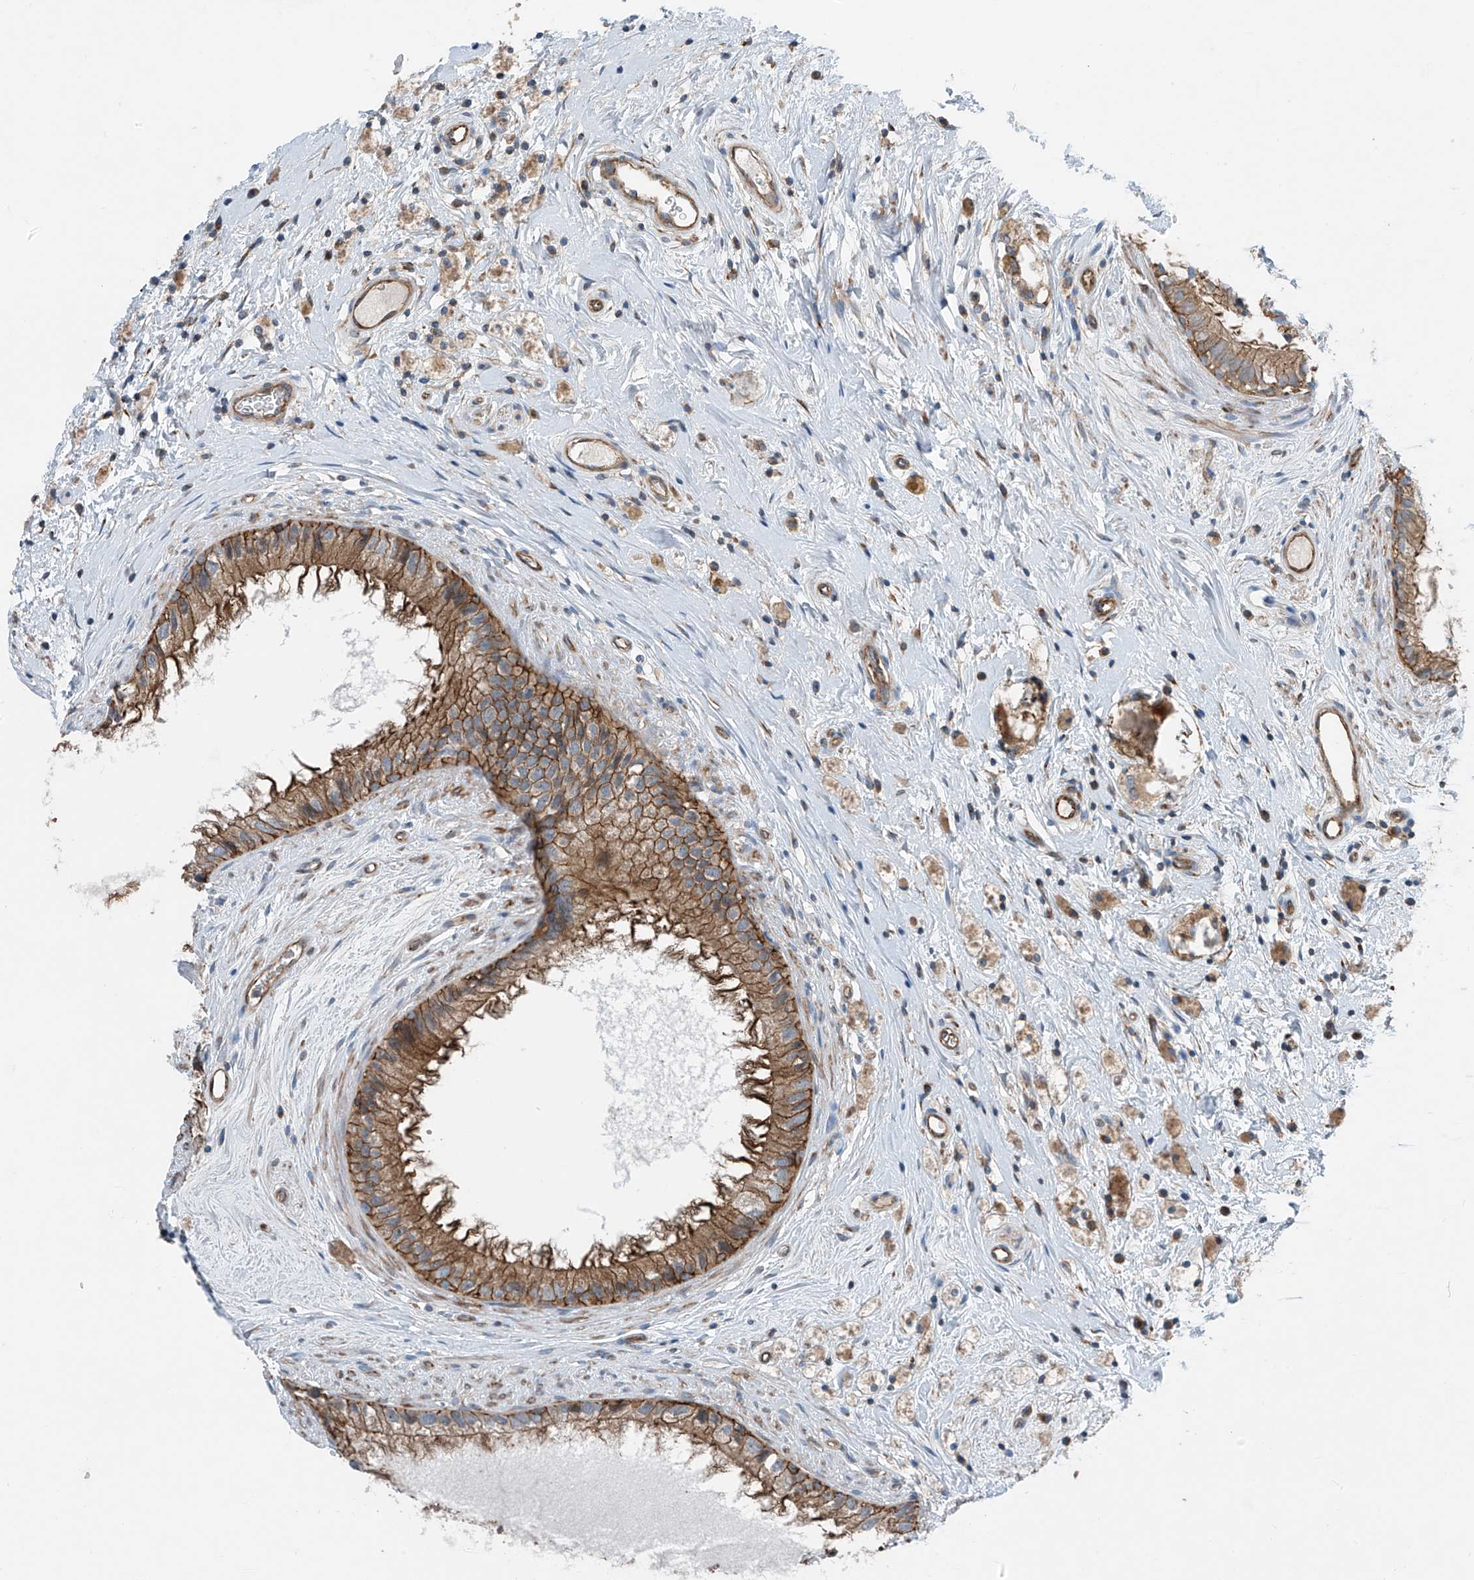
{"staining": {"intensity": "strong", "quantity": ">75%", "location": "cytoplasmic/membranous"}, "tissue": "epididymis", "cell_type": "Glandular cells", "image_type": "normal", "snomed": [{"axis": "morphology", "description": "Normal tissue, NOS"}, {"axis": "topography", "description": "Epididymis"}], "caption": "Immunohistochemical staining of normal epididymis demonstrates high levels of strong cytoplasmic/membranous expression in about >75% of glandular cells.", "gene": "SLC1A5", "patient": {"sex": "male", "age": 80}}